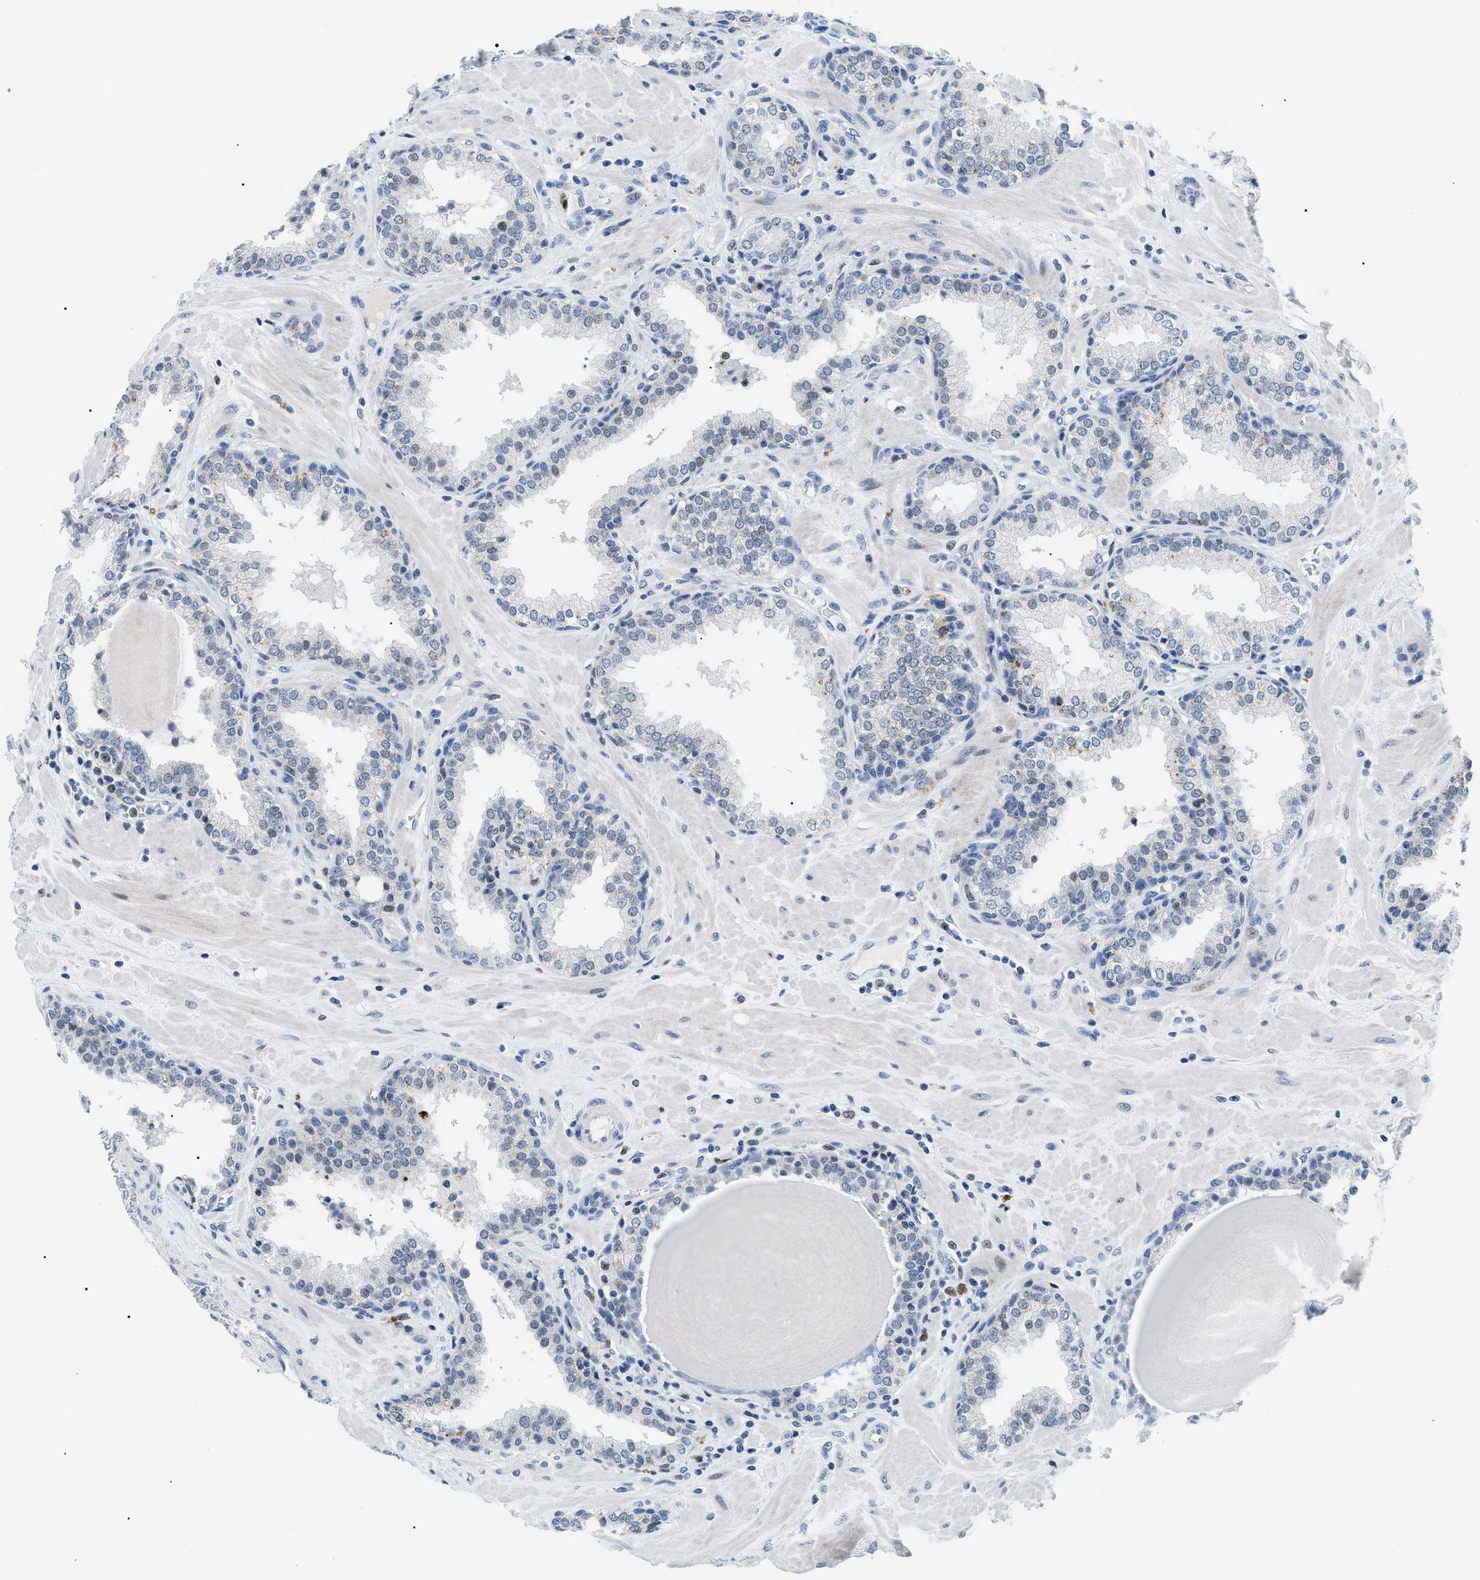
{"staining": {"intensity": "negative", "quantity": "none", "location": "none"}, "tissue": "prostate", "cell_type": "Glandular cells", "image_type": "normal", "snomed": [{"axis": "morphology", "description": "Normal tissue, NOS"}, {"axis": "topography", "description": "Prostate"}], "caption": "Immunohistochemistry (IHC) of normal human prostate exhibits no positivity in glandular cells.", "gene": "SMARCC1", "patient": {"sex": "male", "age": 51}}